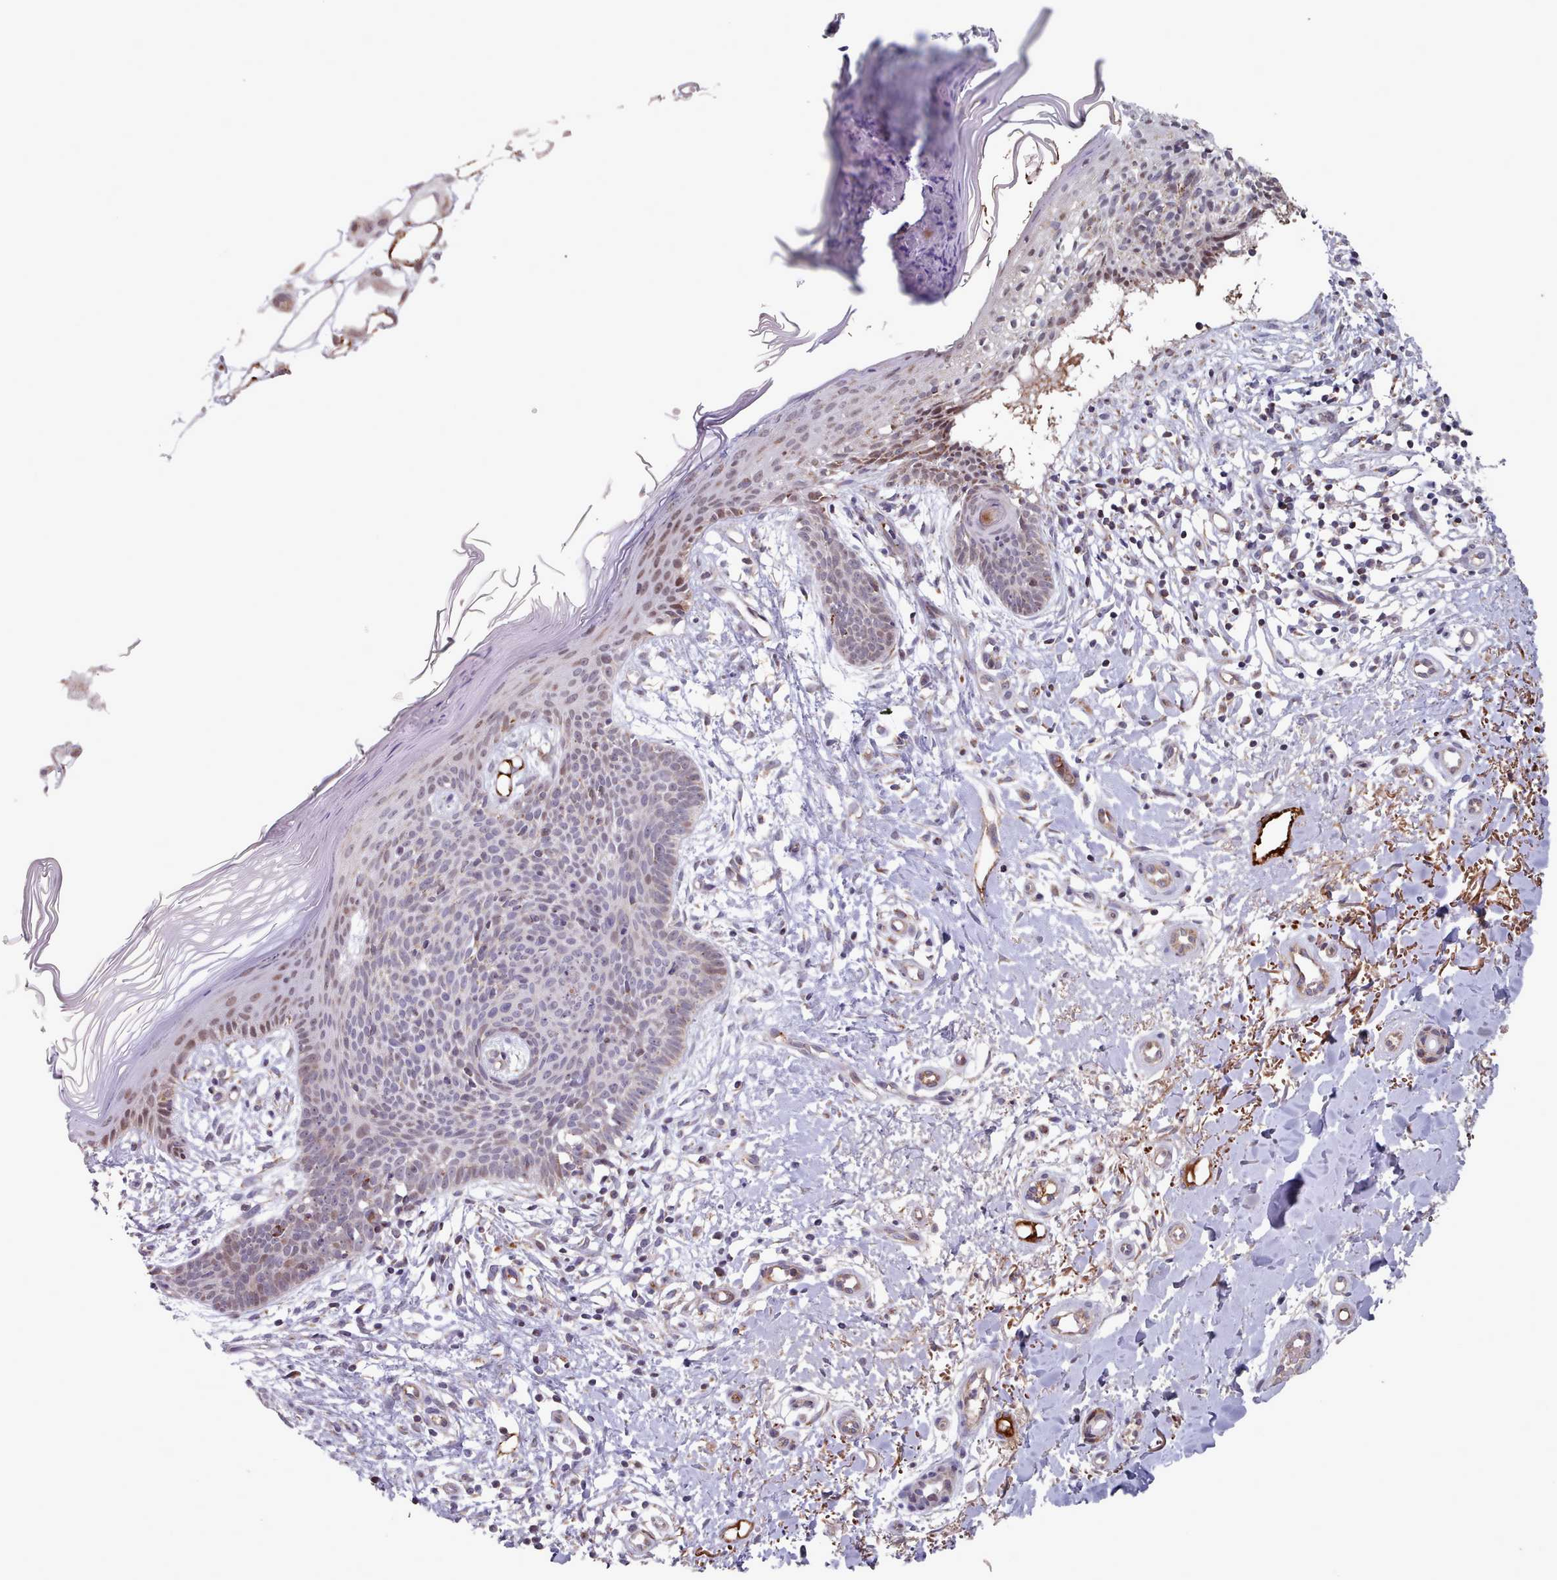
{"staining": {"intensity": "moderate", "quantity": "<25%", "location": "cytoplasmic/membranous"}, "tissue": "skin cancer", "cell_type": "Tumor cells", "image_type": "cancer", "snomed": [{"axis": "morphology", "description": "Basal cell carcinoma"}, {"axis": "topography", "description": "Skin"}], "caption": "This is a photomicrograph of immunohistochemistry (IHC) staining of skin cancer (basal cell carcinoma), which shows moderate expression in the cytoplasmic/membranous of tumor cells.", "gene": "TRARG1", "patient": {"sex": "male", "age": 78}}